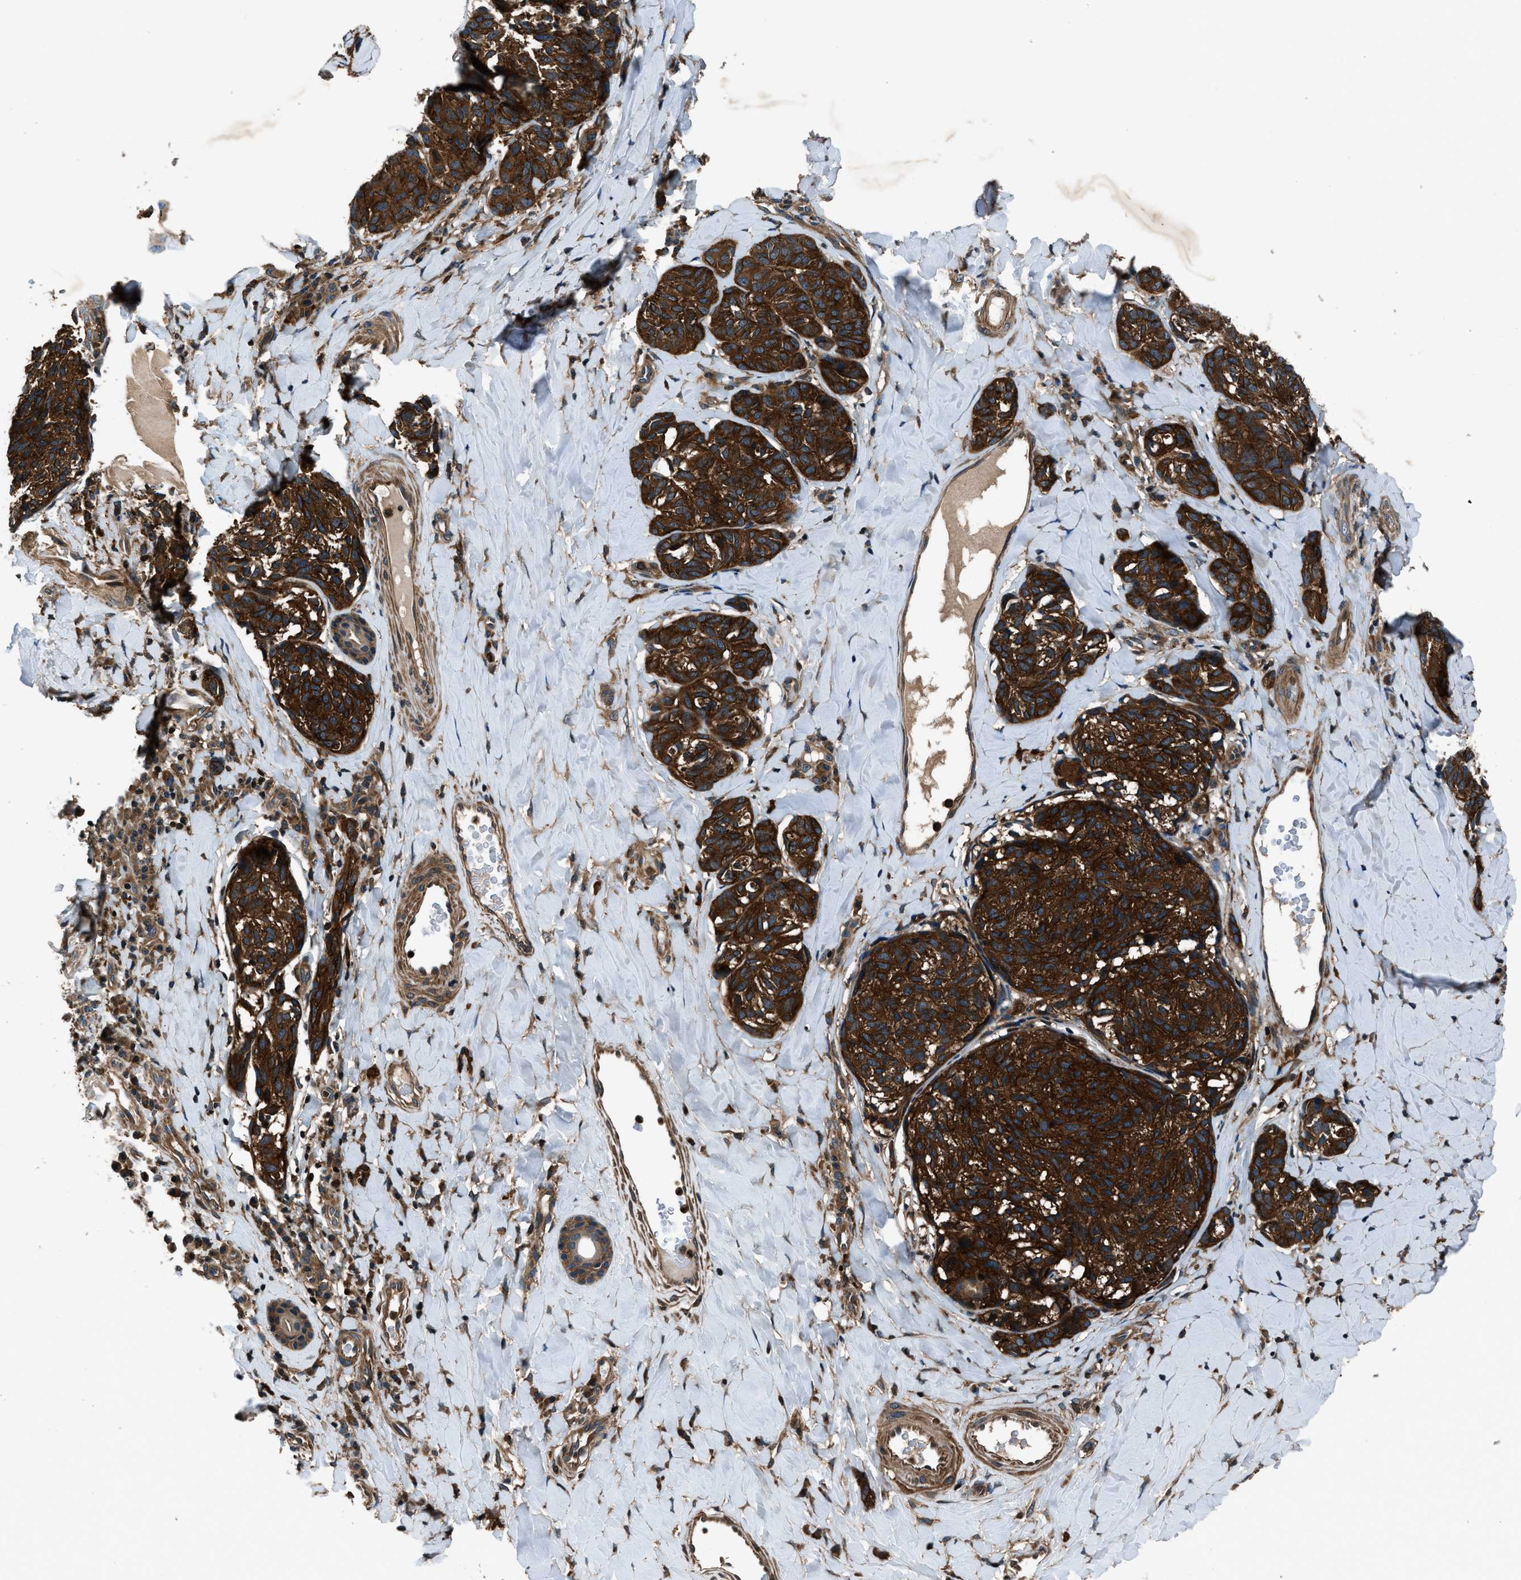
{"staining": {"intensity": "strong", "quantity": ">75%", "location": "cytoplasmic/membranous"}, "tissue": "melanoma", "cell_type": "Tumor cells", "image_type": "cancer", "snomed": [{"axis": "morphology", "description": "Malignant melanoma, NOS"}, {"axis": "topography", "description": "Skin"}], "caption": "This histopathology image displays immunohistochemistry staining of melanoma, with high strong cytoplasmic/membranous positivity in about >75% of tumor cells.", "gene": "ARHGEF11", "patient": {"sex": "female", "age": 73}}